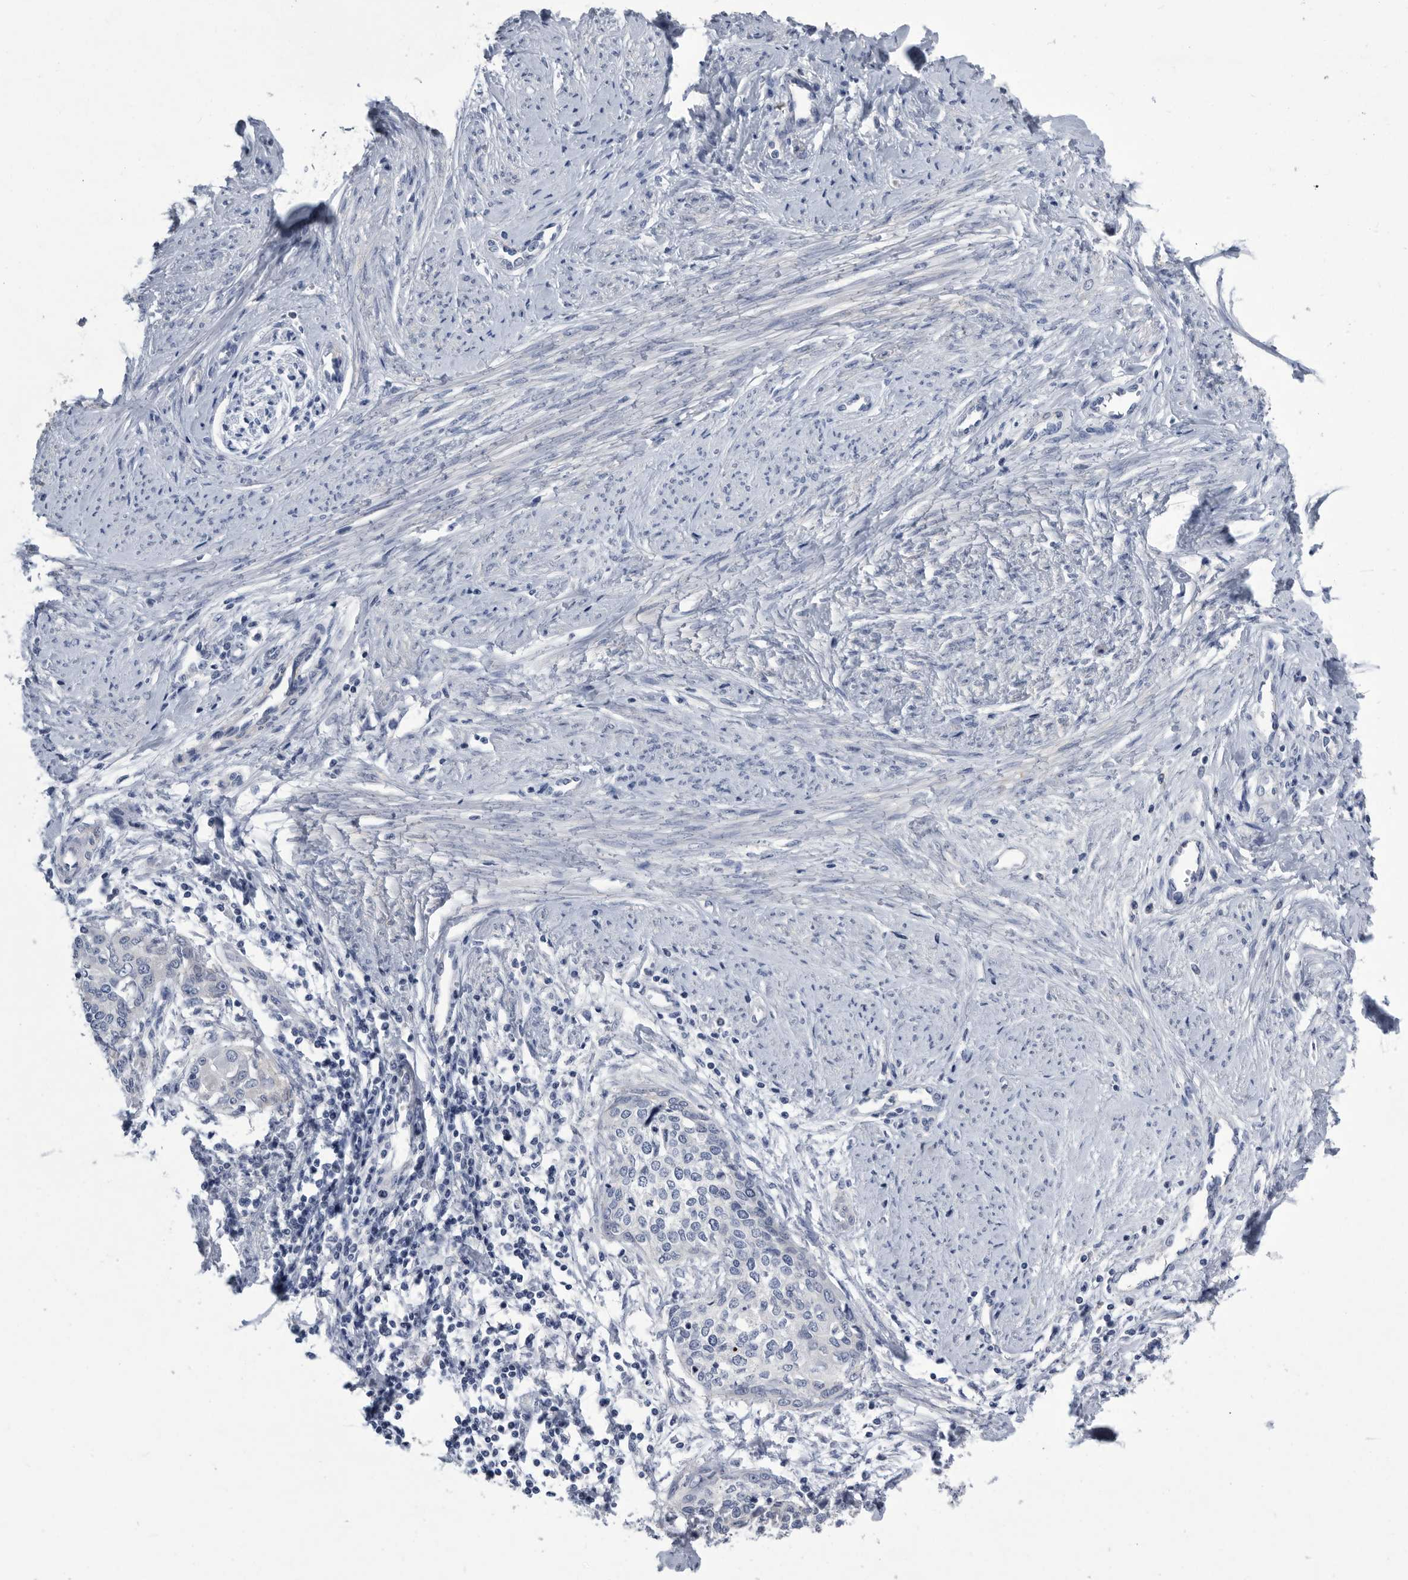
{"staining": {"intensity": "negative", "quantity": "none", "location": "none"}, "tissue": "cervical cancer", "cell_type": "Tumor cells", "image_type": "cancer", "snomed": [{"axis": "morphology", "description": "Squamous cell carcinoma, NOS"}, {"axis": "topography", "description": "Cervix"}], "caption": "This is an immunohistochemistry (IHC) photomicrograph of squamous cell carcinoma (cervical). There is no staining in tumor cells.", "gene": "BTBD6", "patient": {"sex": "female", "age": 37}}